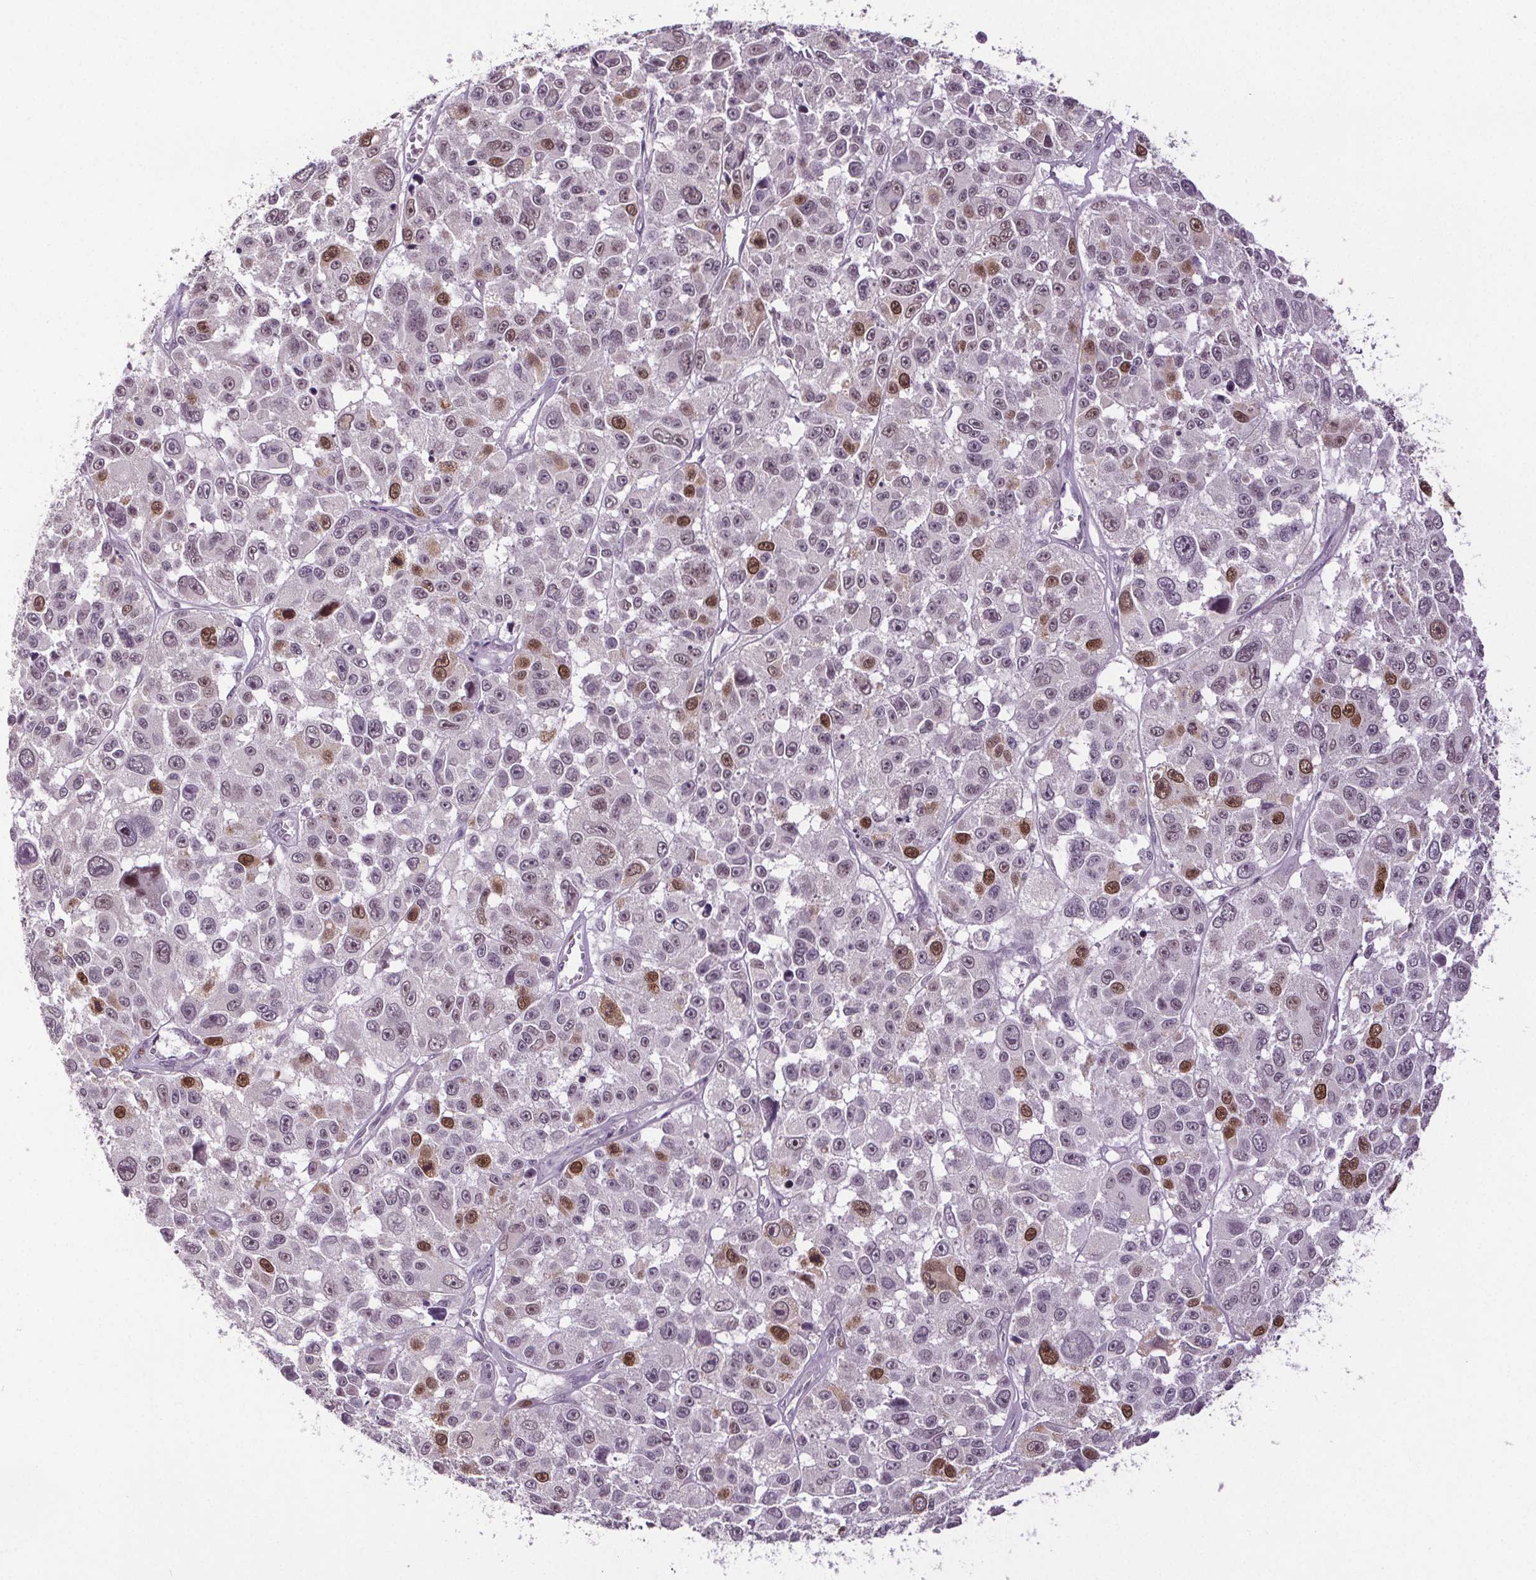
{"staining": {"intensity": "moderate", "quantity": "<25%", "location": "nuclear"}, "tissue": "melanoma", "cell_type": "Tumor cells", "image_type": "cancer", "snomed": [{"axis": "morphology", "description": "Malignant melanoma, NOS"}, {"axis": "topography", "description": "Skin"}], "caption": "This is a histology image of immunohistochemistry staining of malignant melanoma, which shows moderate positivity in the nuclear of tumor cells.", "gene": "CENPF", "patient": {"sex": "female", "age": 66}}